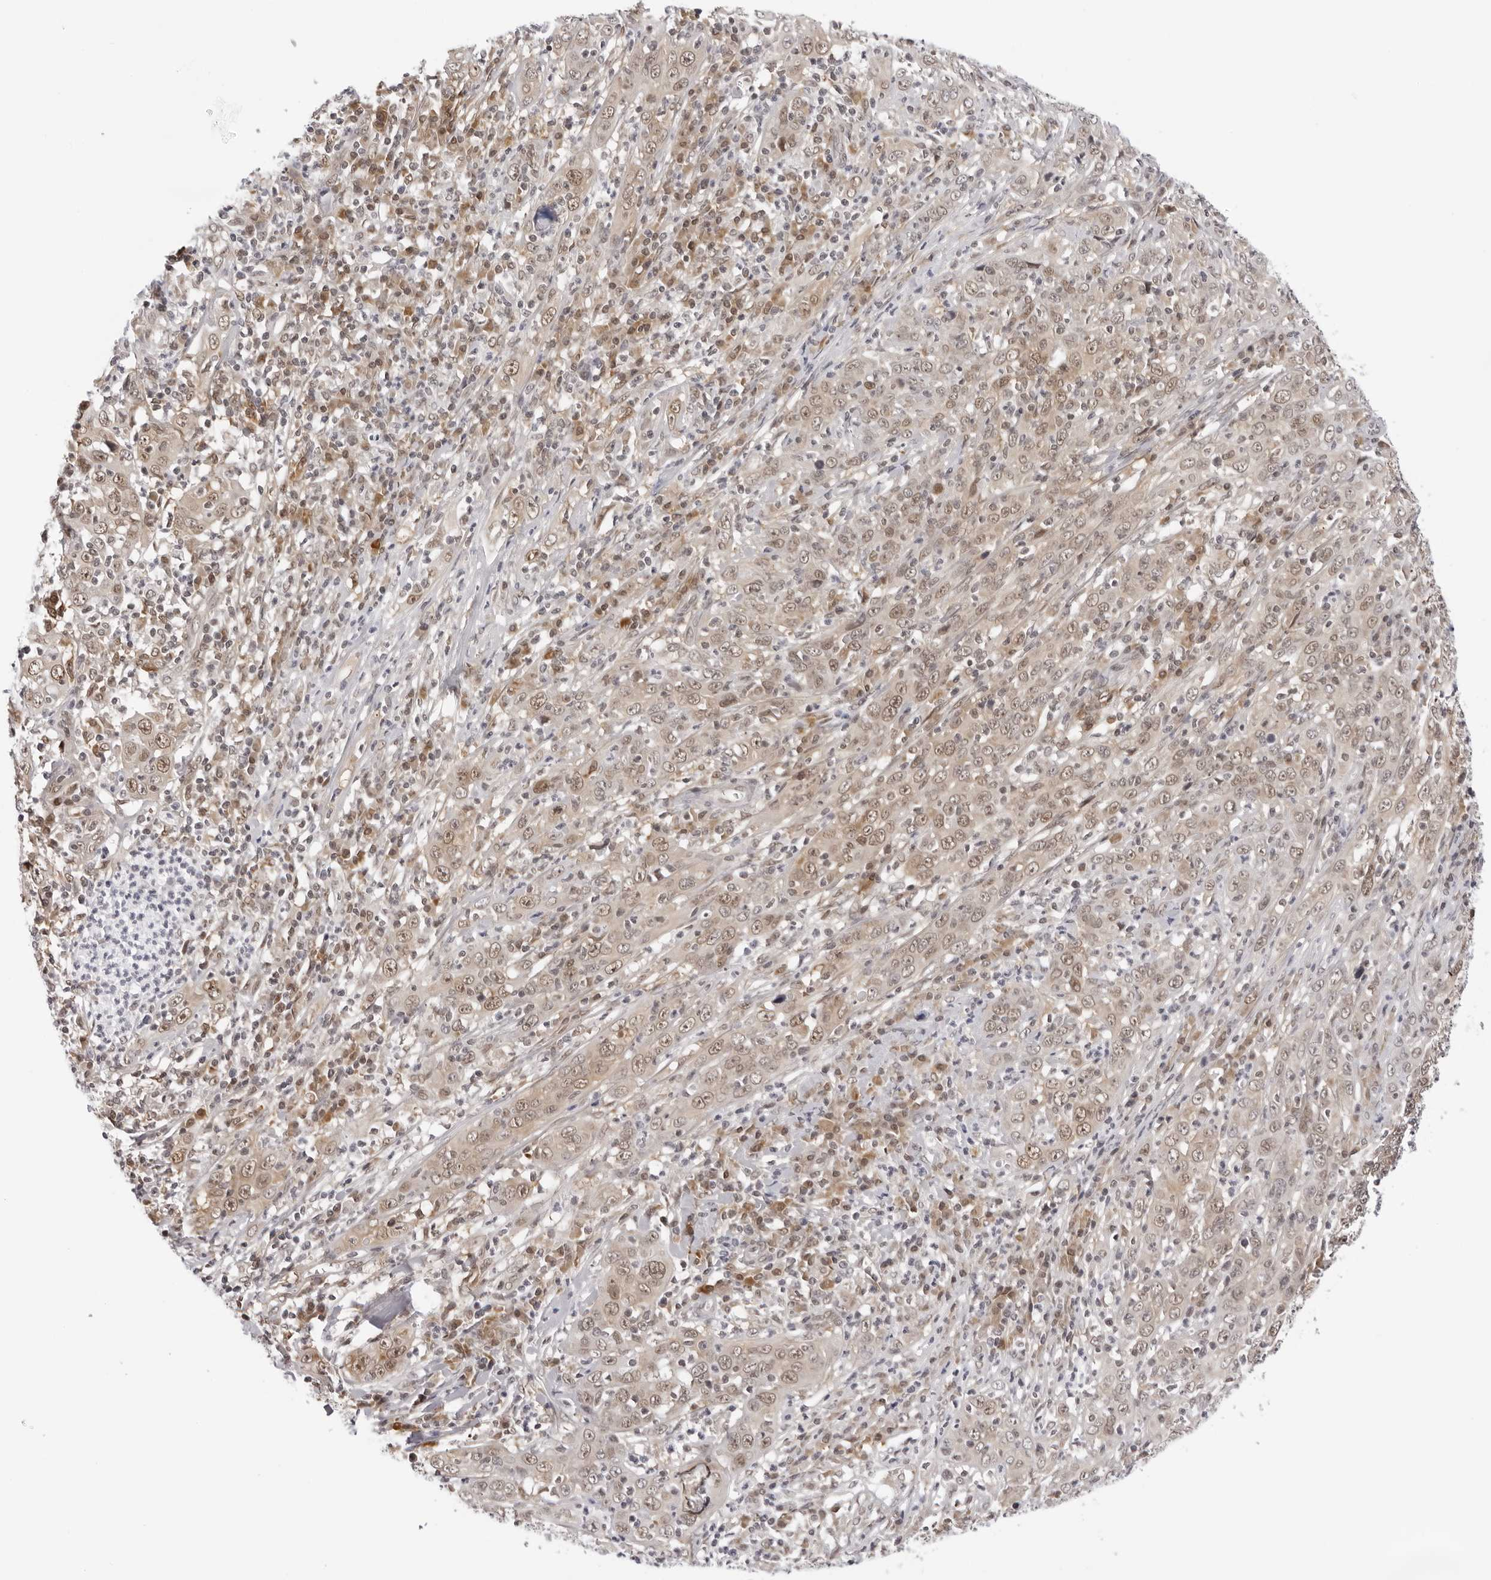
{"staining": {"intensity": "moderate", "quantity": ">75%", "location": "nuclear"}, "tissue": "cervical cancer", "cell_type": "Tumor cells", "image_type": "cancer", "snomed": [{"axis": "morphology", "description": "Squamous cell carcinoma, NOS"}, {"axis": "topography", "description": "Cervix"}], "caption": "A medium amount of moderate nuclear positivity is identified in approximately >75% of tumor cells in squamous cell carcinoma (cervical) tissue.", "gene": "WDR77", "patient": {"sex": "female", "age": 46}}